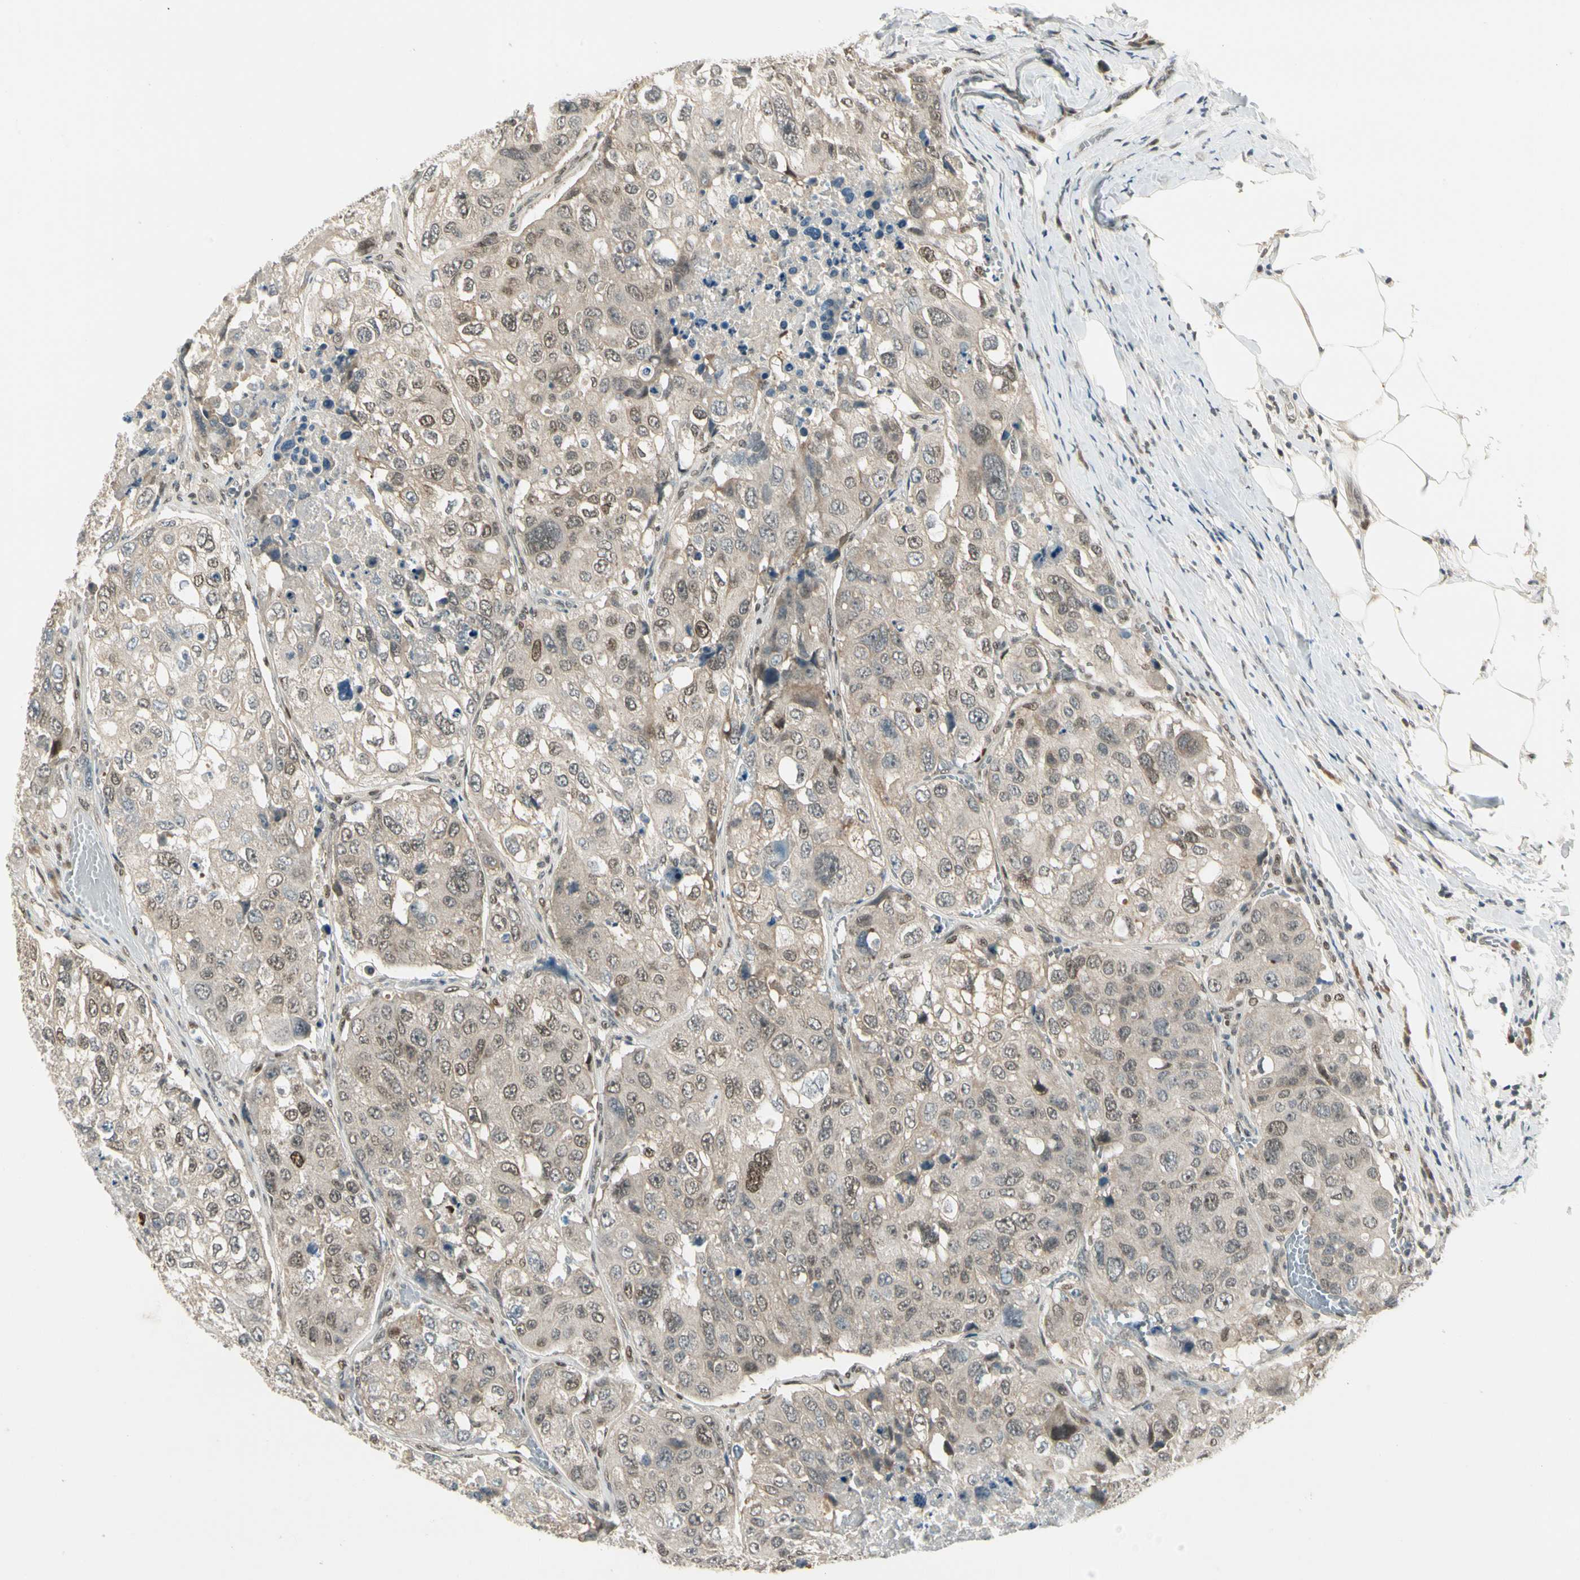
{"staining": {"intensity": "weak", "quantity": ">75%", "location": "cytoplasmic/membranous,nuclear"}, "tissue": "urothelial cancer", "cell_type": "Tumor cells", "image_type": "cancer", "snomed": [{"axis": "morphology", "description": "Urothelial carcinoma, High grade"}, {"axis": "topography", "description": "Lymph node"}, {"axis": "topography", "description": "Urinary bladder"}], "caption": "This micrograph demonstrates IHC staining of urothelial cancer, with low weak cytoplasmic/membranous and nuclear expression in about >75% of tumor cells.", "gene": "GTF3A", "patient": {"sex": "male", "age": 51}}